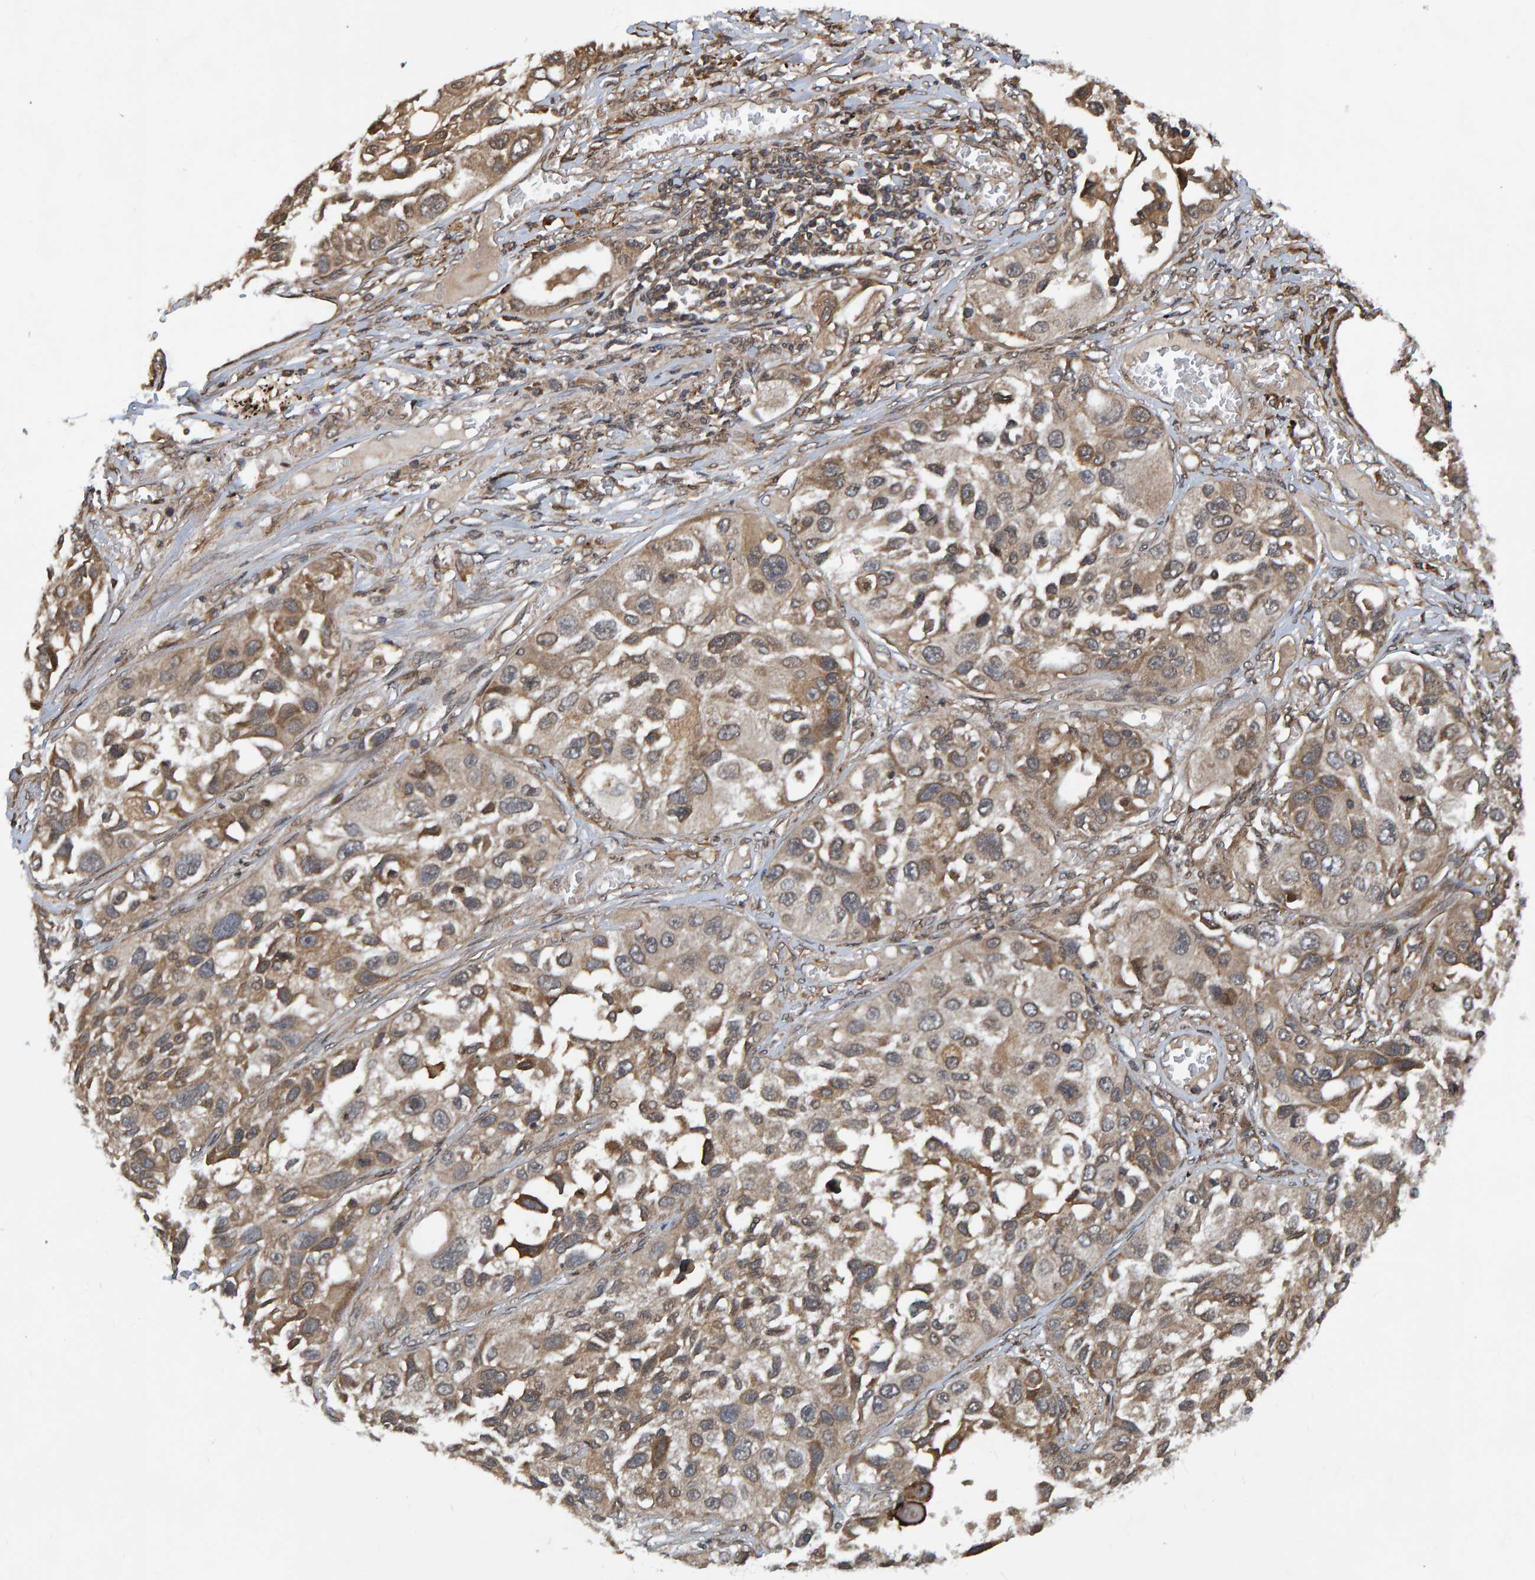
{"staining": {"intensity": "weak", "quantity": ">75%", "location": "cytoplasmic/membranous"}, "tissue": "lung cancer", "cell_type": "Tumor cells", "image_type": "cancer", "snomed": [{"axis": "morphology", "description": "Squamous cell carcinoma, NOS"}, {"axis": "topography", "description": "Lung"}], "caption": "Human lung squamous cell carcinoma stained for a protein (brown) exhibits weak cytoplasmic/membranous positive positivity in approximately >75% of tumor cells.", "gene": "GAB2", "patient": {"sex": "male", "age": 71}}